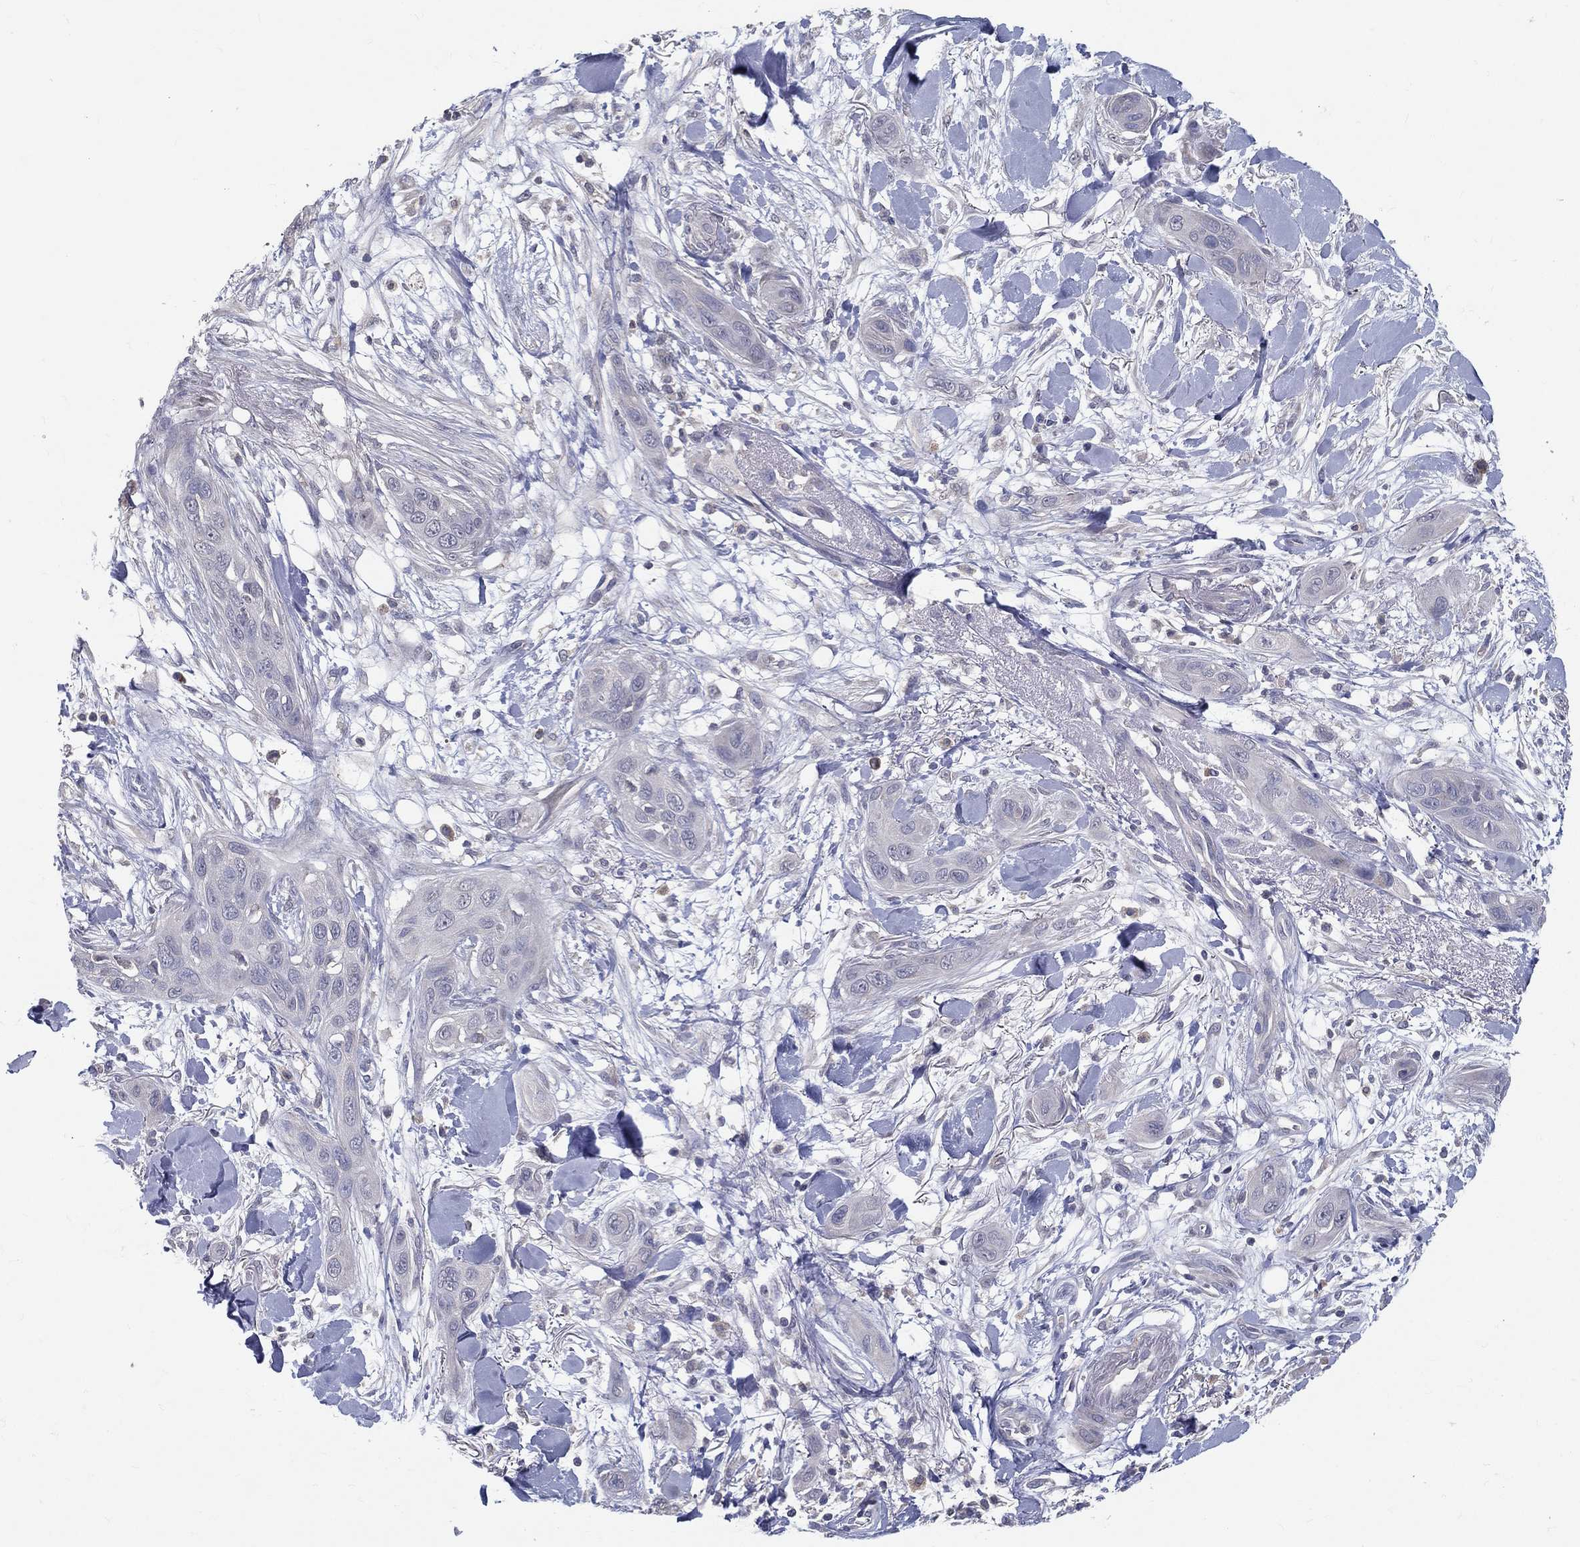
{"staining": {"intensity": "negative", "quantity": "none", "location": "none"}, "tissue": "skin cancer", "cell_type": "Tumor cells", "image_type": "cancer", "snomed": [{"axis": "morphology", "description": "Squamous cell carcinoma, NOS"}, {"axis": "topography", "description": "Skin"}], "caption": "An IHC micrograph of skin cancer (squamous cell carcinoma) is shown. There is no staining in tumor cells of skin cancer (squamous cell carcinoma).", "gene": "PCSK1", "patient": {"sex": "male", "age": 78}}